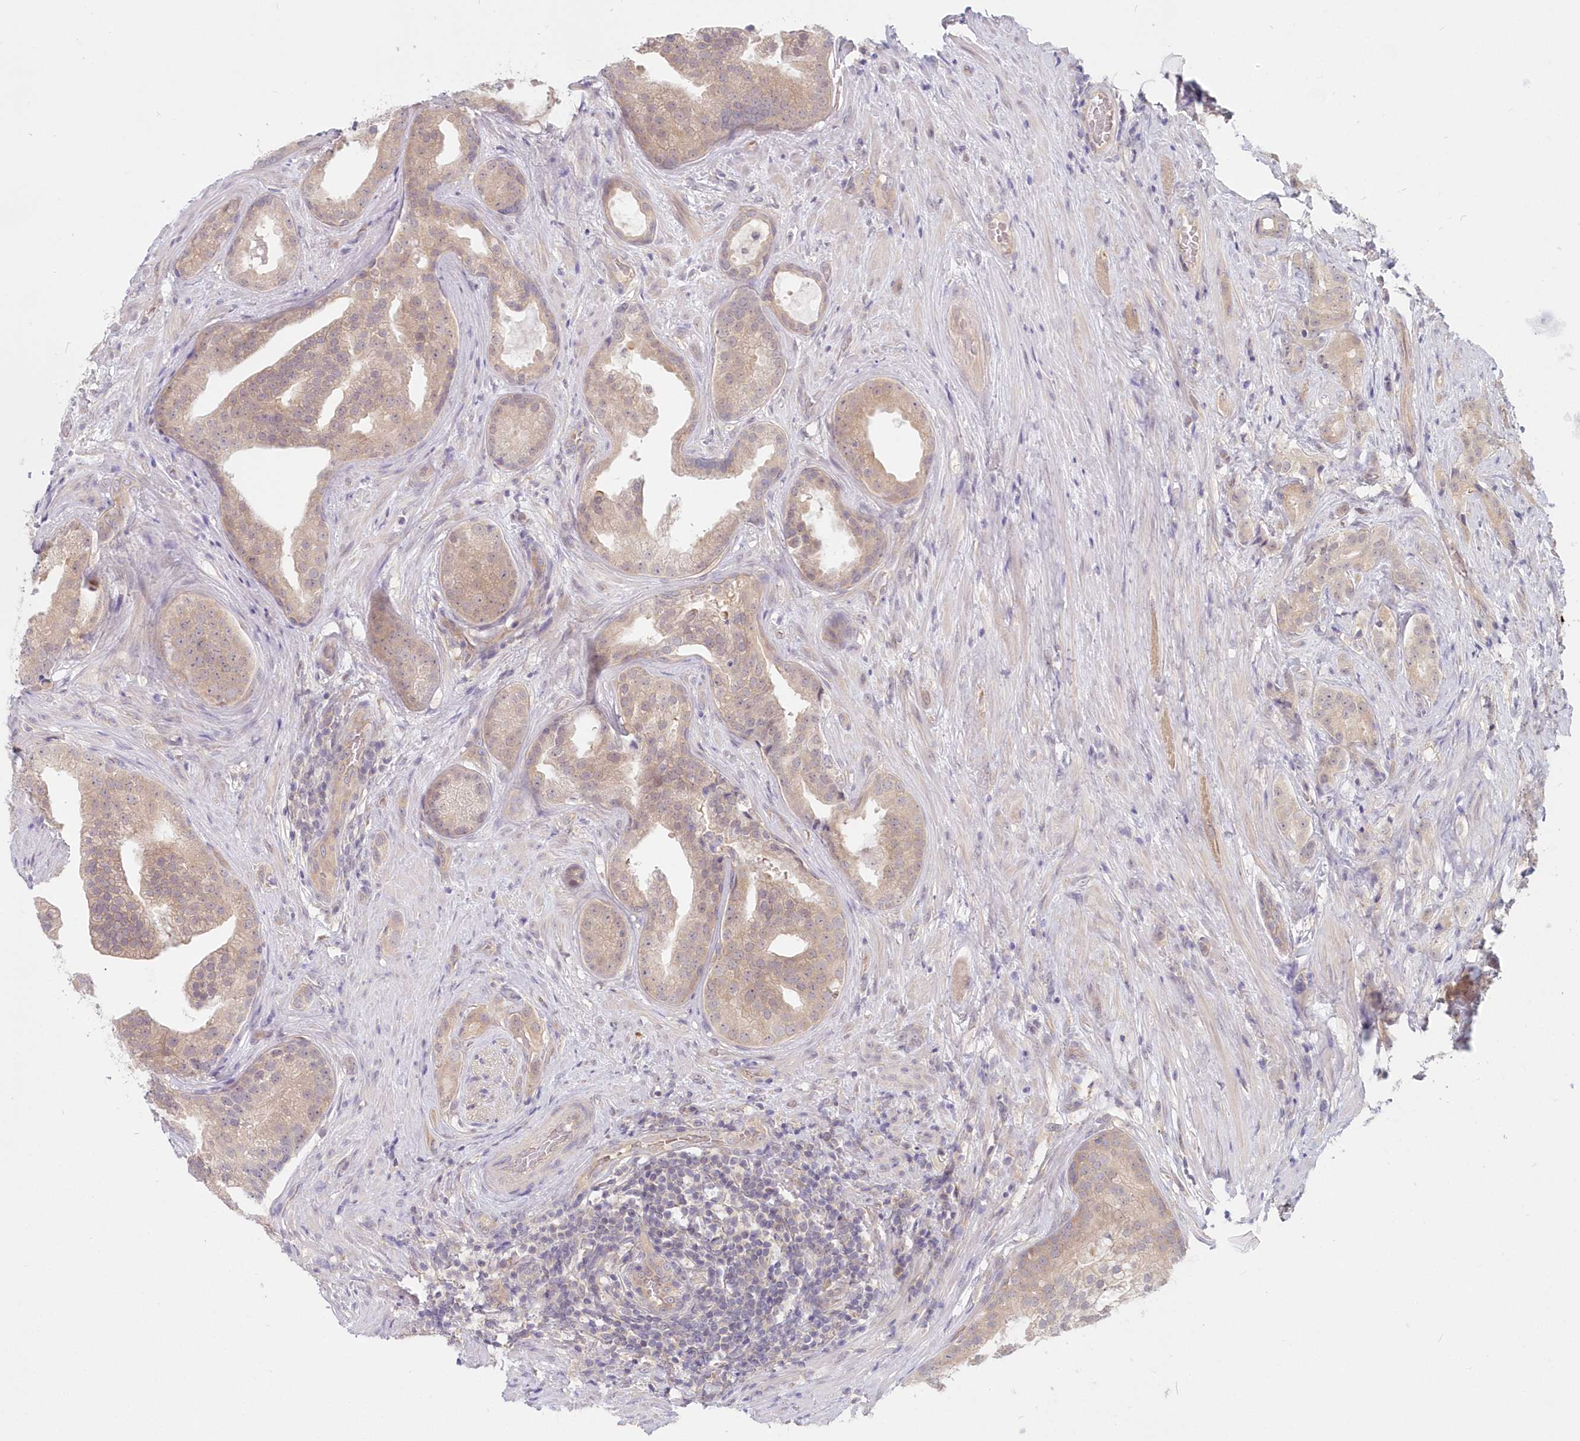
{"staining": {"intensity": "weak", "quantity": ">75%", "location": "cytoplasmic/membranous"}, "tissue": "prostate cancer", "cell_type": "Tumor cells", "image_type": "cancer", "snomed": [{"axis": "morphology", "description": "Adenocarcinoma, Low grade"}, {"axis": "topography", "description": "Prostate"}], "caption": "A micrograph showing weak cytoplasmic/membranous staining in approximately >75% of tumor cells in prostate low-grade adenocarcinoma, as visualized by brown immunohistochemical staining.", "gene": "KATNA1", "patient": {"sex": "male", "age": 71}}